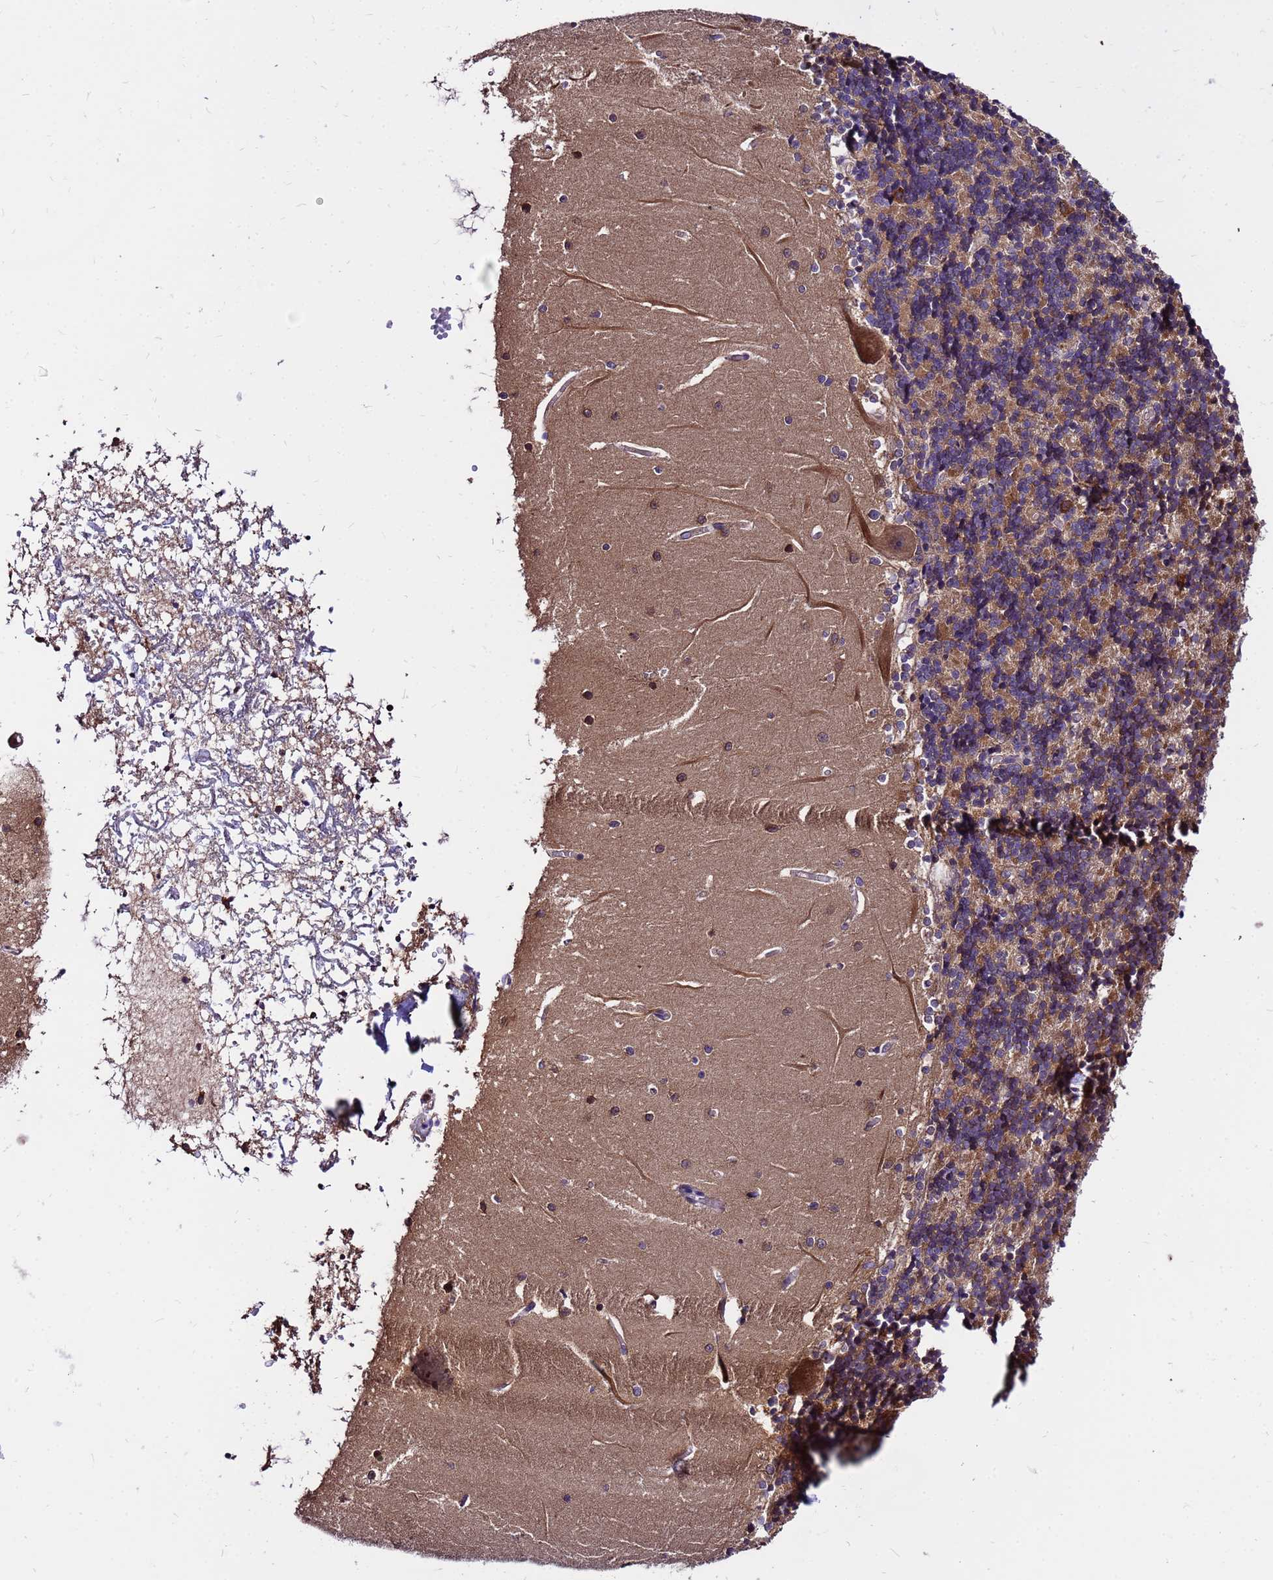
{"staining": {"intensity": "weak", "quantity": "25%-75%", "location": "cytoplasmic/membranous"}, "tissue": "cerebellum", "cell_type": "Cells in granular layer", "image_type": "normal", "snomed": [{"axis": "morphology", "description": "Normal tissue, NOS"}, {"axis": "topography", "description": "Cerebellum"}], "caption": "Immunohistochemical staining of benign cerebellum reveals 25%-75% levels of weak cytoplasmic/membranous protein expression in about 25%-75% of cells in granular layer.", "gene": "GET3", "patient": {"sex": "male", "age": 37}}